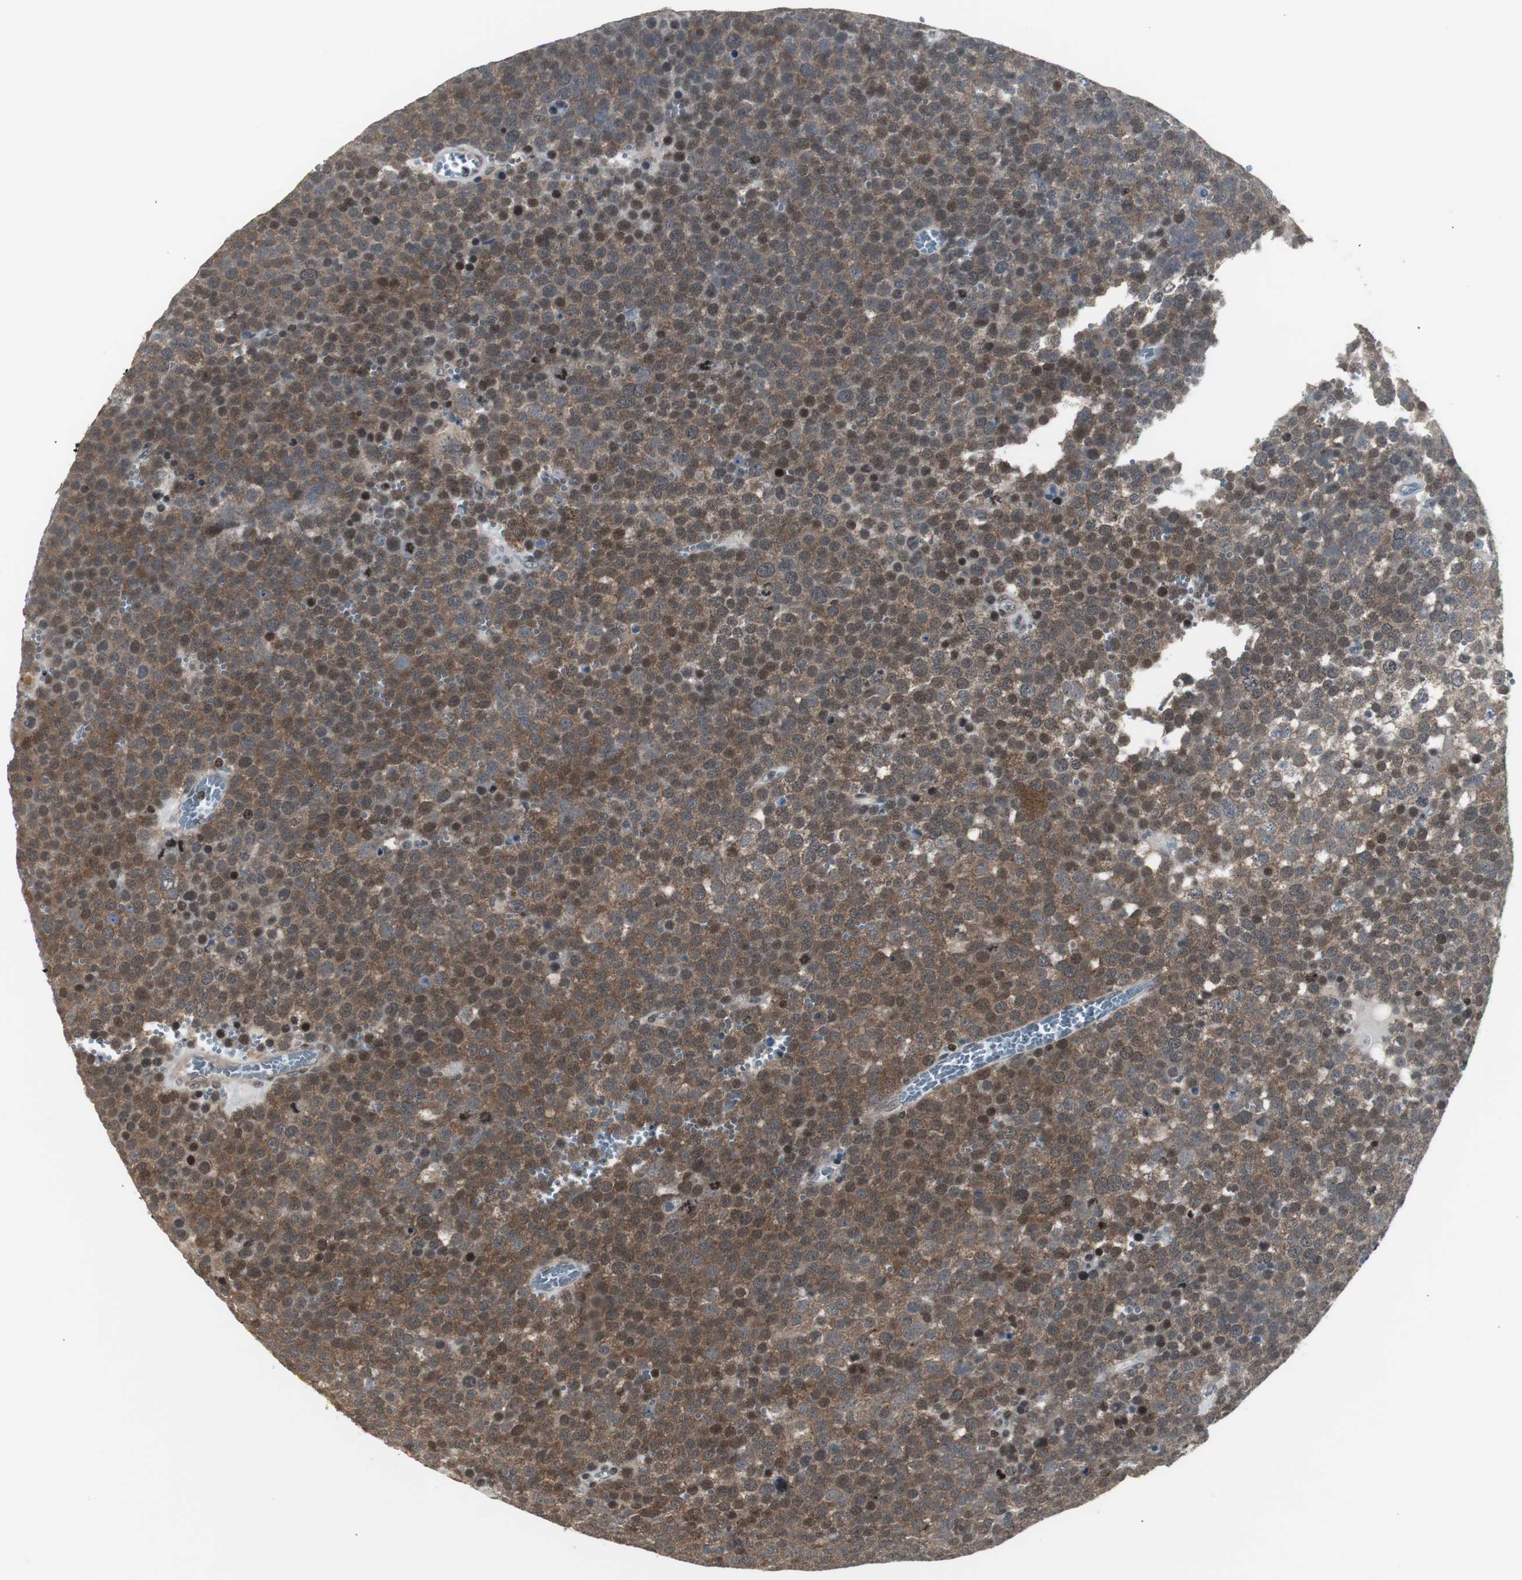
{"staining": {"intensity": "moderate", "quantity": ">75%", "location": "cytoplasmic/membranous,nuclear"}, "tissue": "testis cancer", "cell_type": "Tumor cells", "image_type": "cancer", "snomed": [{"axis": "morphology", "description": "Seminoma, NOS"}, {"axis": "topography", "description": "Testis"}], "caption": "Seminoma (testis) was stained to show a protein in brown. There is medium levels of moderate cytoplasmic/membranous and nuclear positivity in about >75% of tumor cells.", "gene": "MPG", "patient": {"sex": "male", "age": 71}}